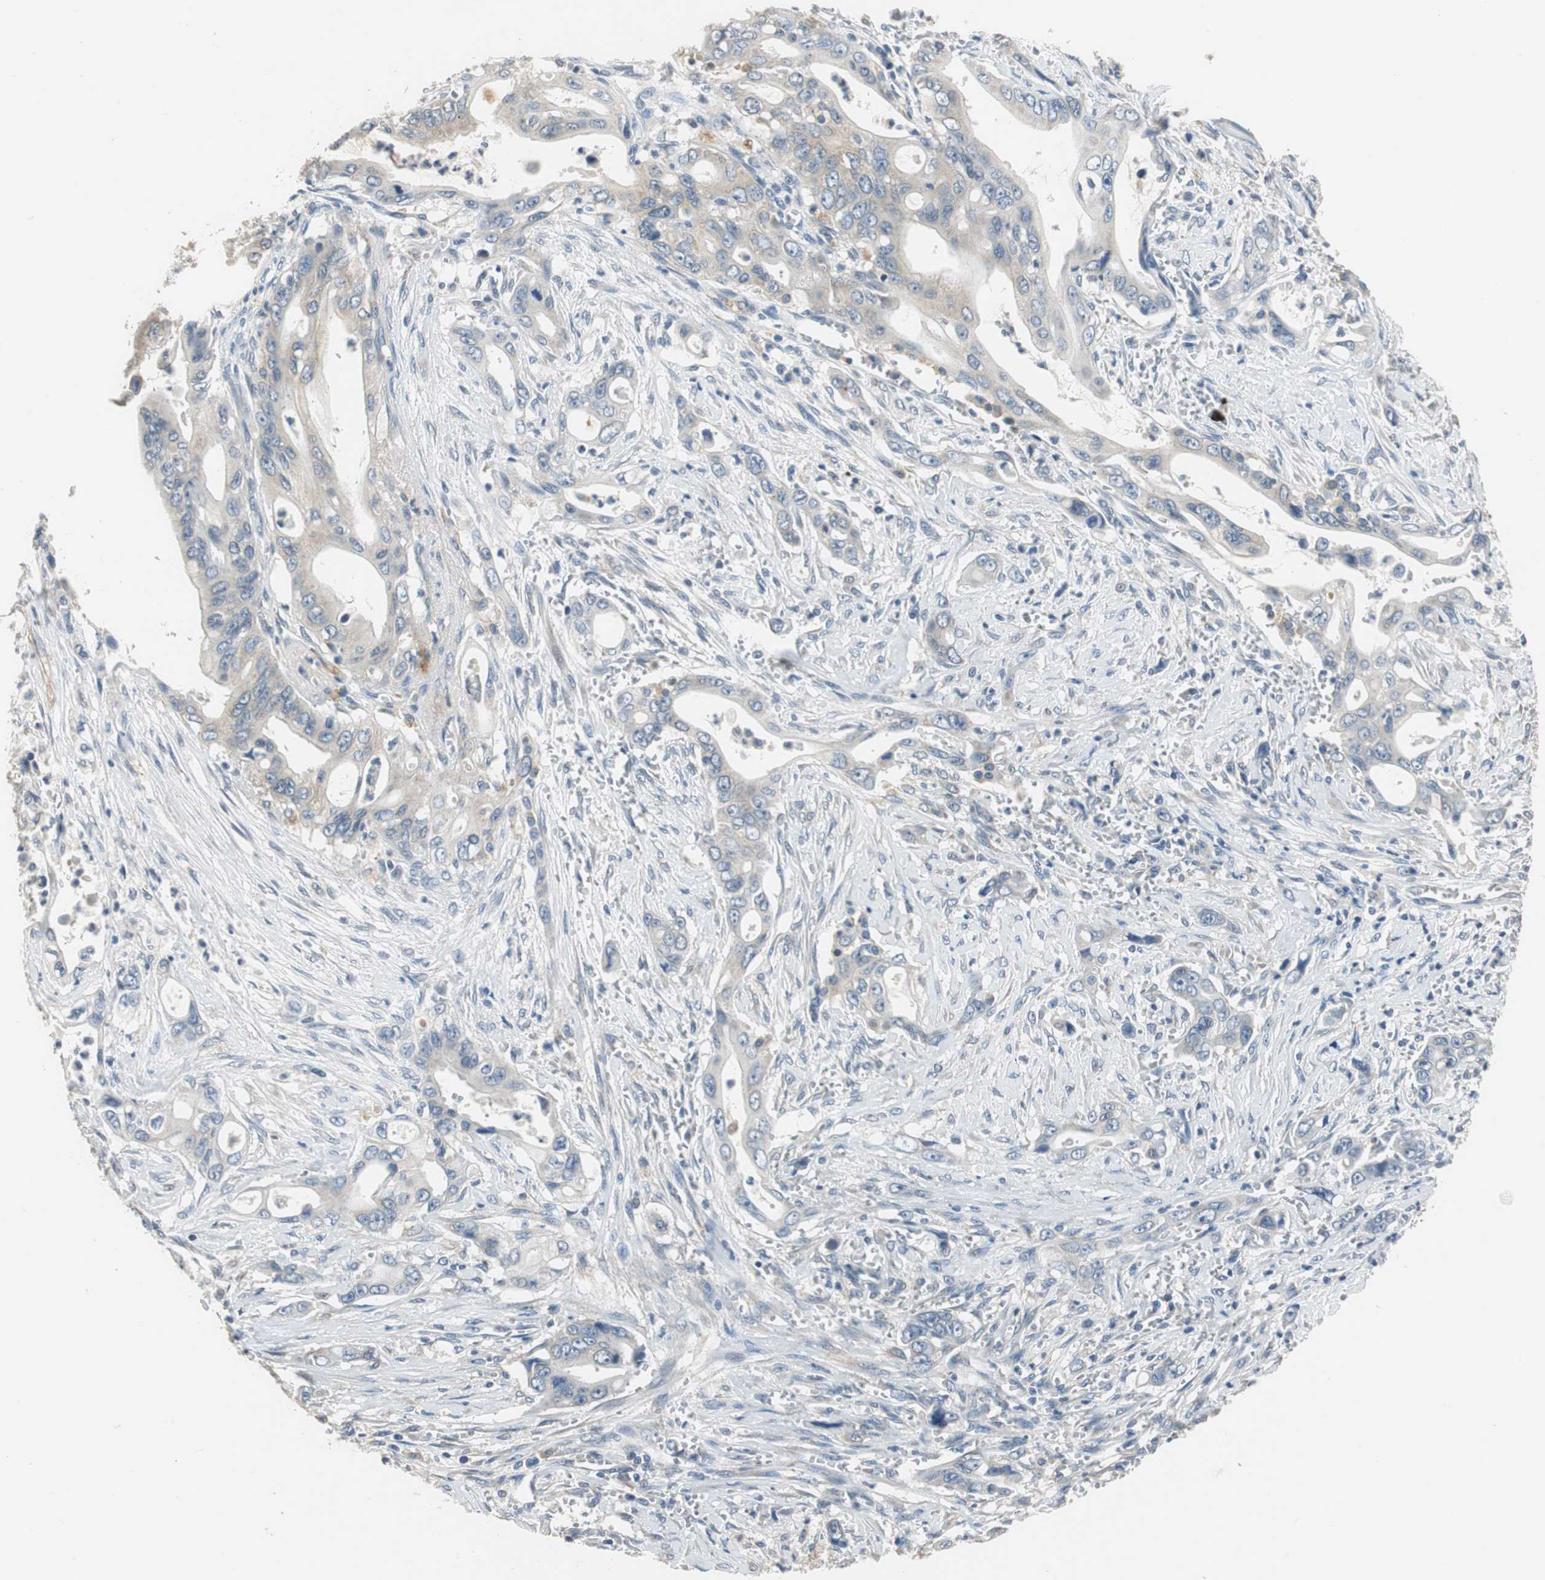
{"staining": {"intensity": "weak", "quantity": ">75%", "location": "cytoplasmic/membranous"}, "tissue": "pancreatic cancer", "cell_type": "Tumor cells", "image_type": "cancer", "snomed": [{"axis": "morphology", "description": "Adenocarcinoma, NOS"}, {"axis": "topography", "description": "Pancreas"}], "caption": "This is a histology image of immunohistochemistry (IHC) staining of pancreatic adenocarcinoma, which shows weak expression in the cytoplasmic/membranous of tumor cells.", "gene": "MTIF2", "patient": {"sex": "male", "age": 59}}